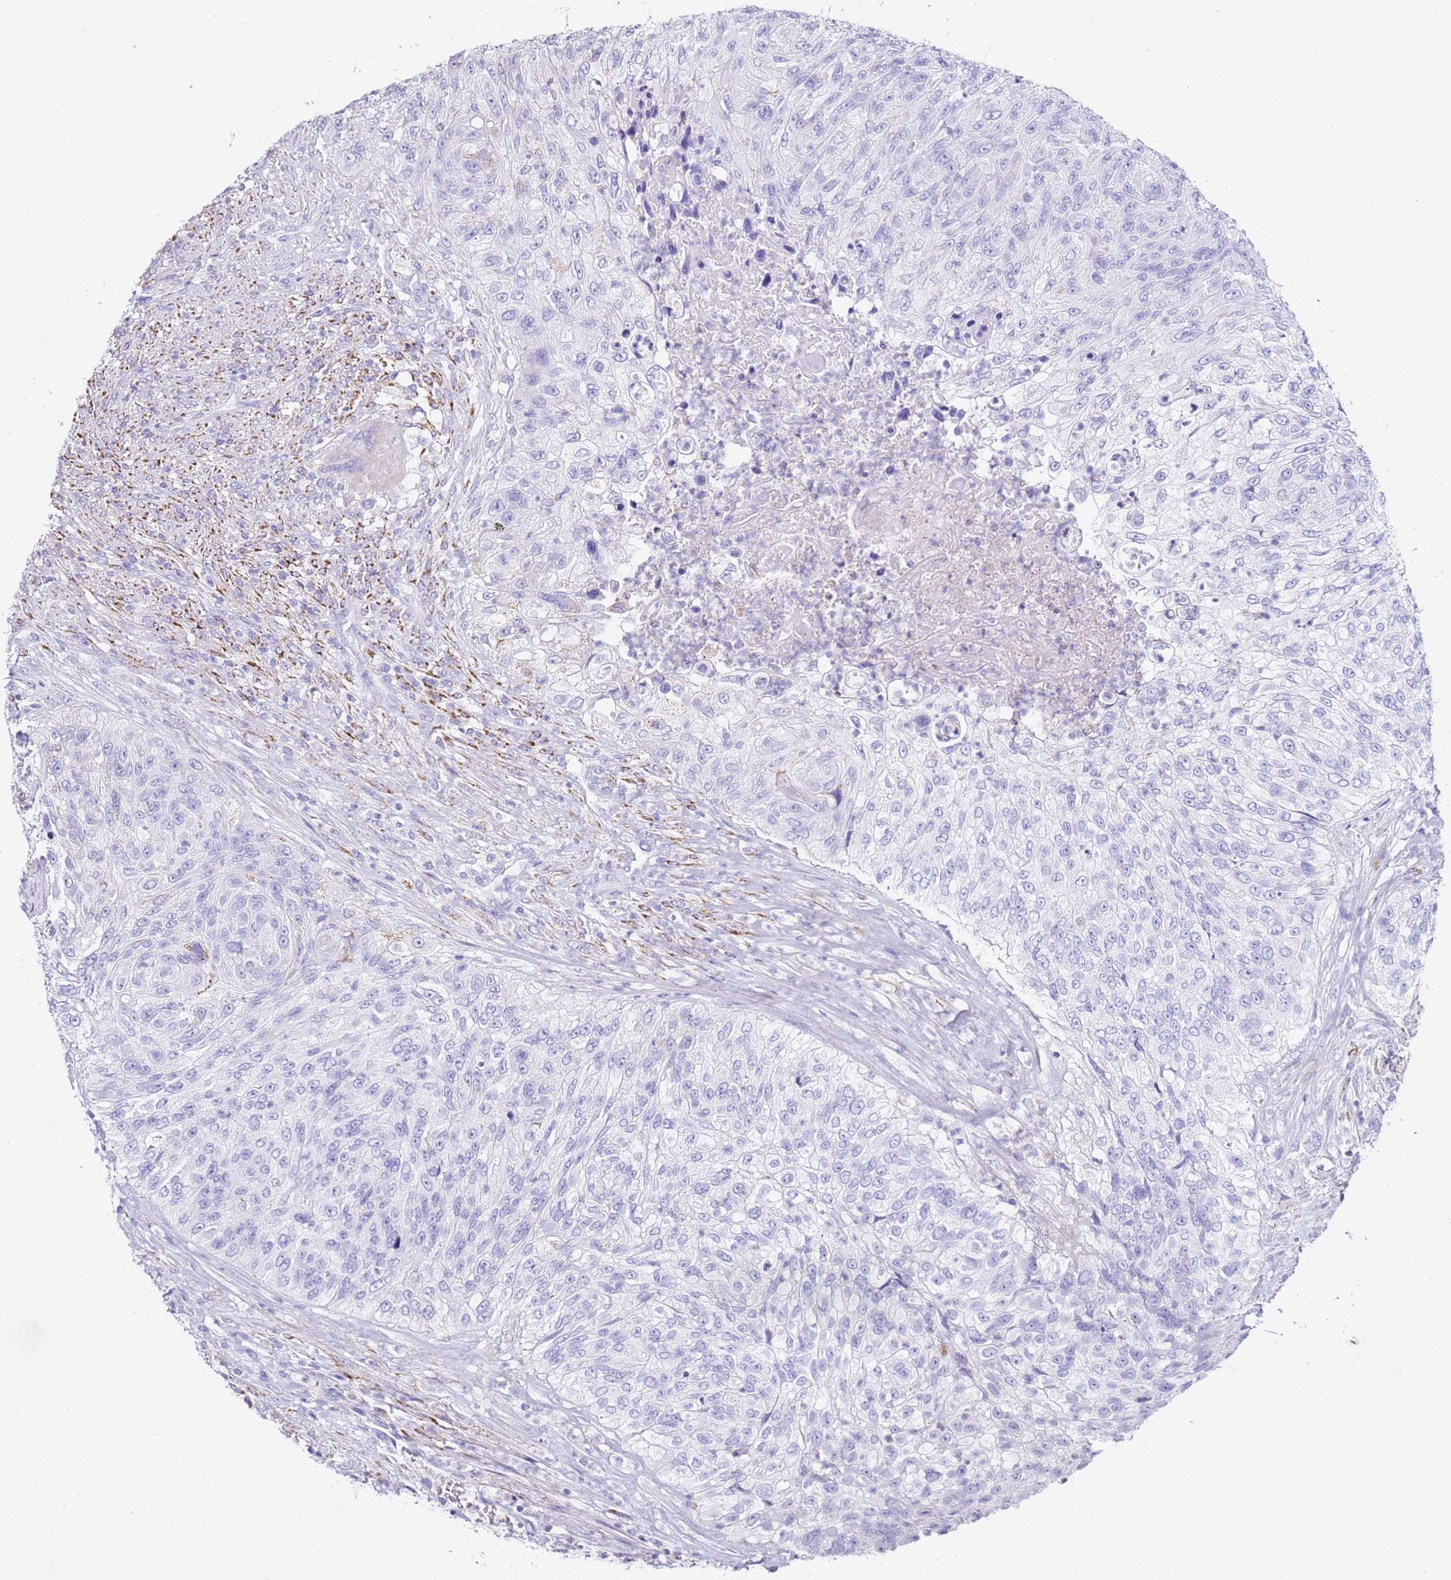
{"staining": {"intensity": "negative", "quantity": "none", "location": "none"}, "tissue": "urothelial cancer", "cell_type": "Tumor cells", "image_type": "cancer", "snomed": [{"axis": "morphology", "description": "Urothelial carcinoma, High grade"}, {"axis": "topography", "description": "Urinary bladder"}], "caption": "Immunohistochemistry histopathology image of human urothelial carcinoma (high-grade) stained for a protein (brown), which shows no positivity in tumor cells. (DAB IHC visualized using brightfield microscopy, high magnification).", "gene": "PTBP2", "patient": {"sex": "female", "age": 60}}